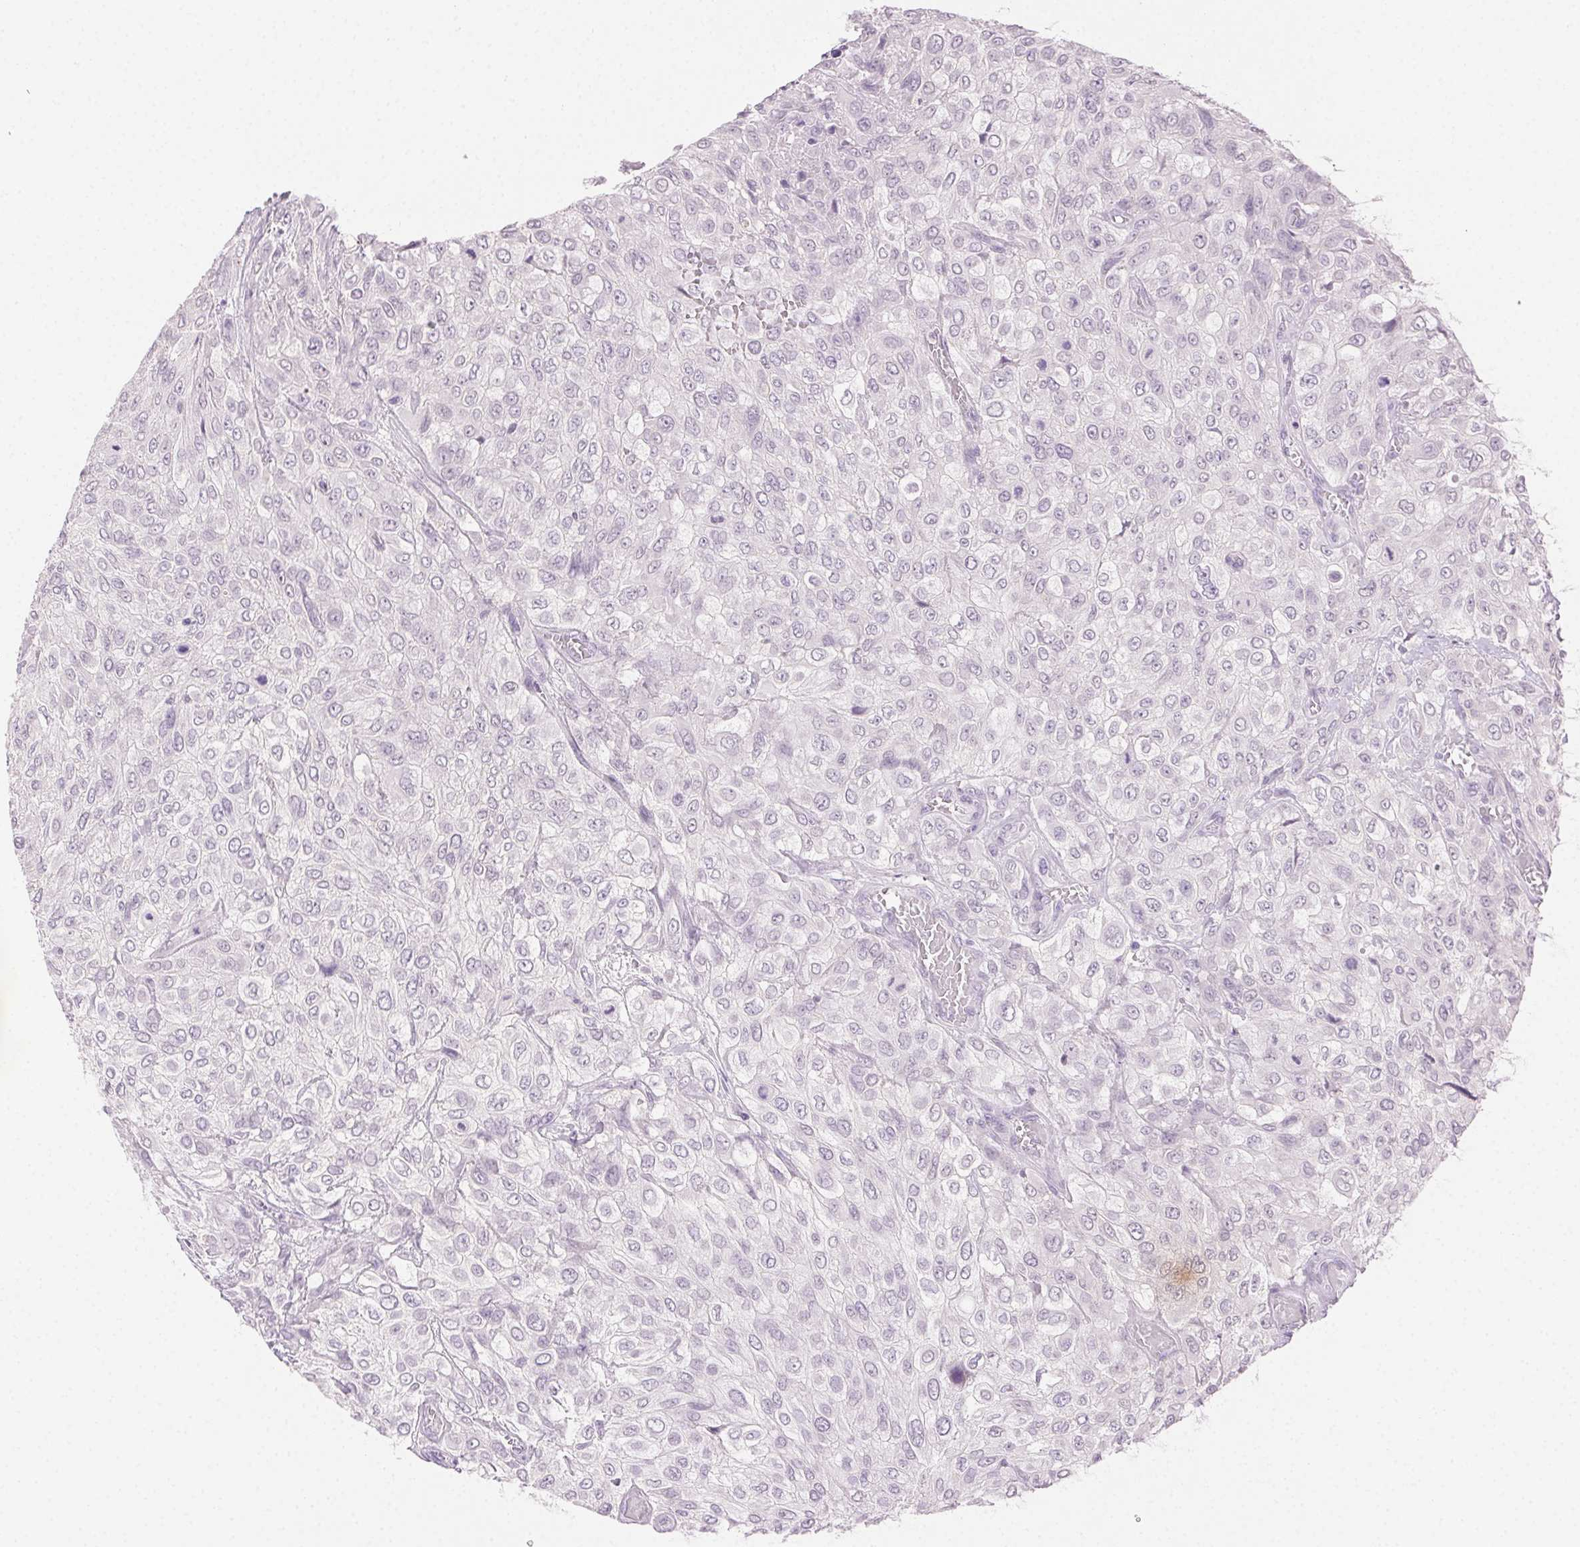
{"staining": {"intensity": "negative", "quantity": "none", "location": "none"}, "tissue": "urothelial cancer", "cell_type": "Tumor cells", "image_type": "cancer", "snomed": [{"axis": "morphology", "description": "Urothelial carcinoma, High grade"}, {"axis": "topography", "description": "Urinary bladder"}], "caption": "An immunohistochemistry photomicrograph of high-grade urothelial carcinoma is shown. There is no staining in tumor cells of high-grade urothelial carcinoma. (DAB immunohistochemistry, high magnification).", "gene": "CLDN10", "patient": {"sex": "male", "age": 57}}